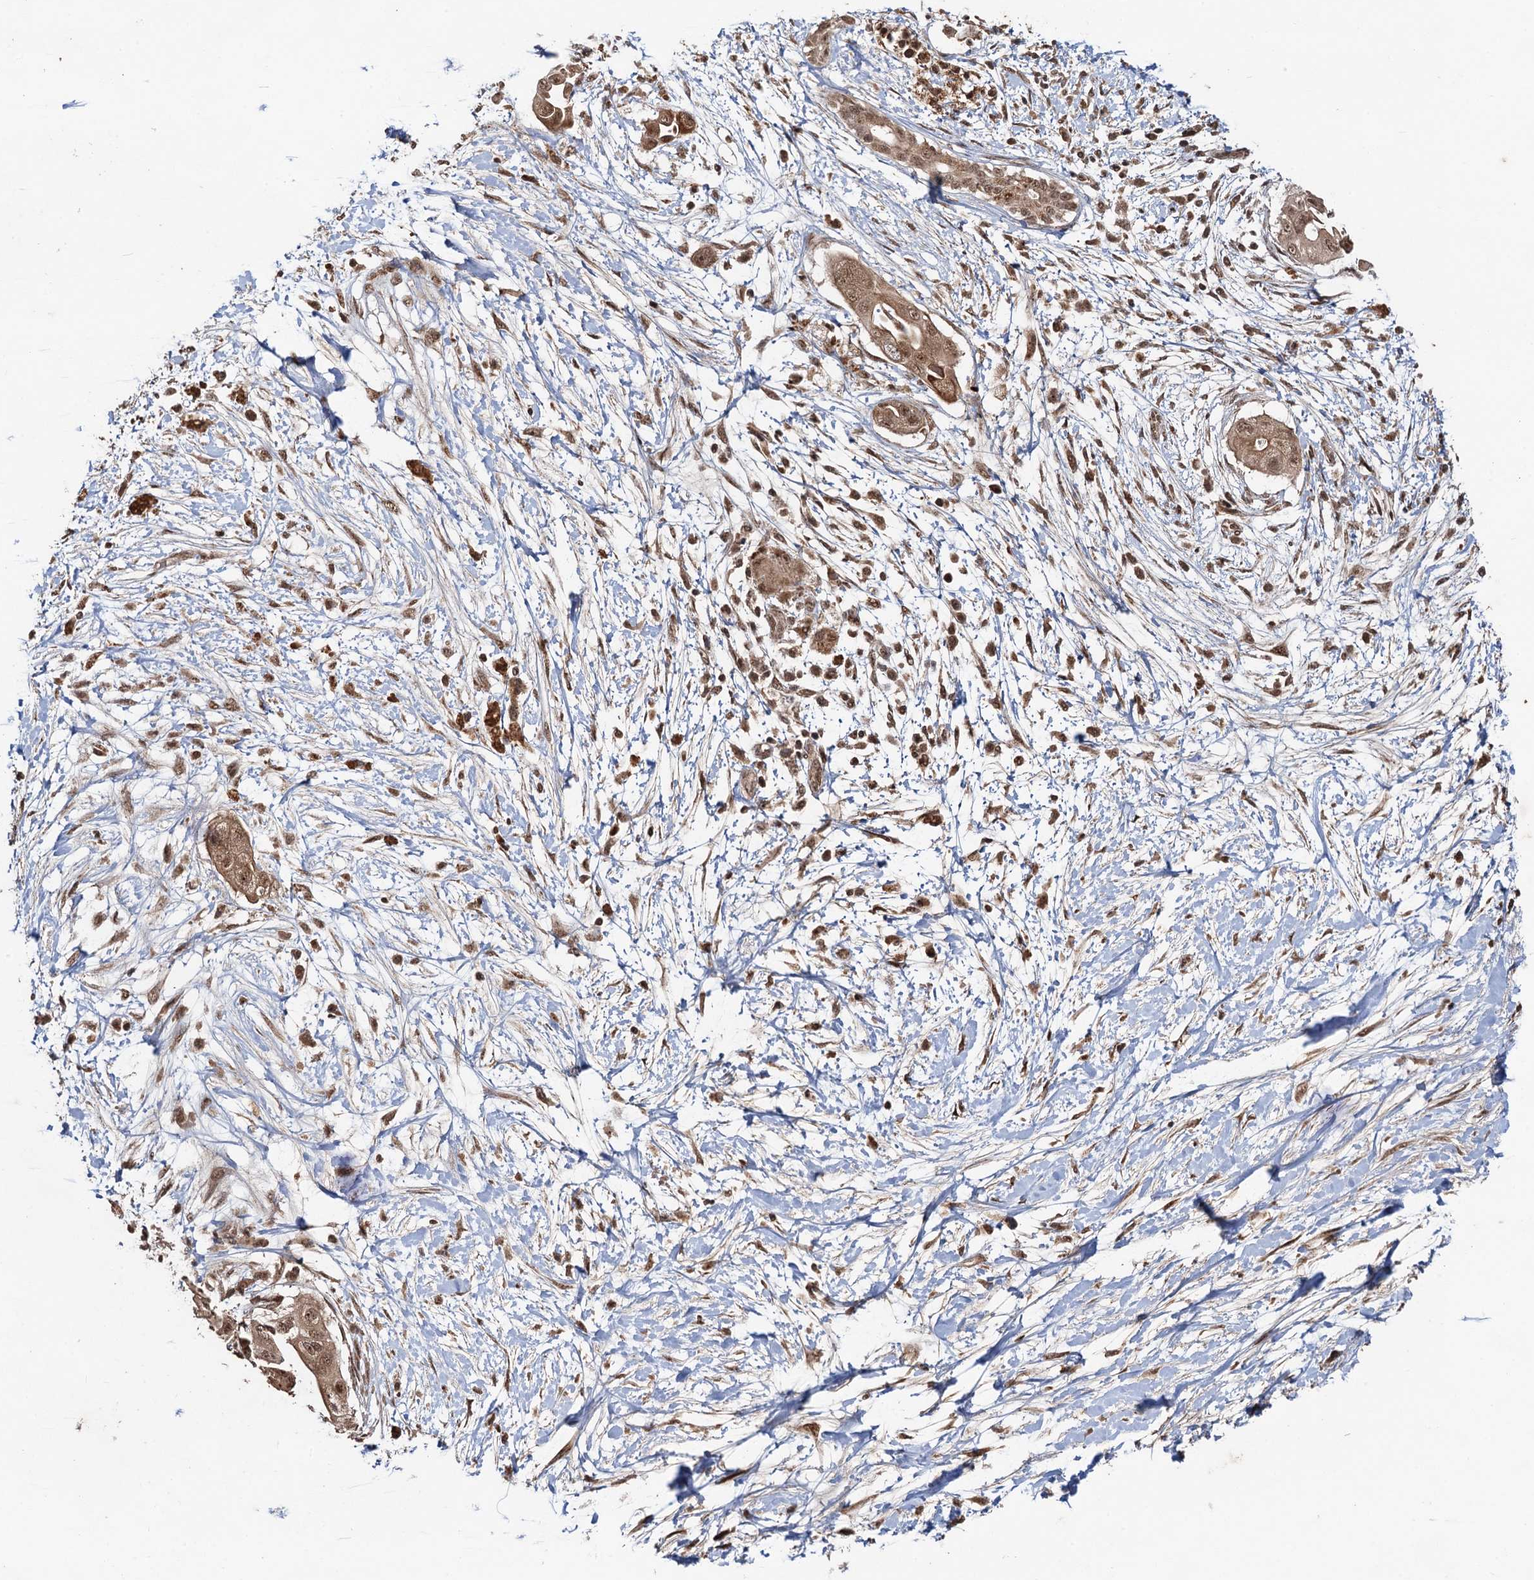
{"staining": {"intensity": "moderate", "quantity": ">75%", "location": "cytoplasmic/membranous,nuclear"}, "tissue": "pancreatic cancer", "cell_type": "Tumor cells", "image_type": "cancer", "snomed": [{"axis": "morphology", "description": "Adenocarcinoma, NOS"}, {"axis": "topography", "description": "Pancreas"}], "caption": "Protein expression analysis of human pancreatic adenocarcinoma reveals moderate cytoplasmic/membranous and nuclear positivity in about >75% of tumor cells. The staining is performed using DAB brown chromogen to label protein expression. The nuclei are counter-stained blue using hematoxylin.", "gene": "REP15", "patient": {"sex": "male", "age": 68}}